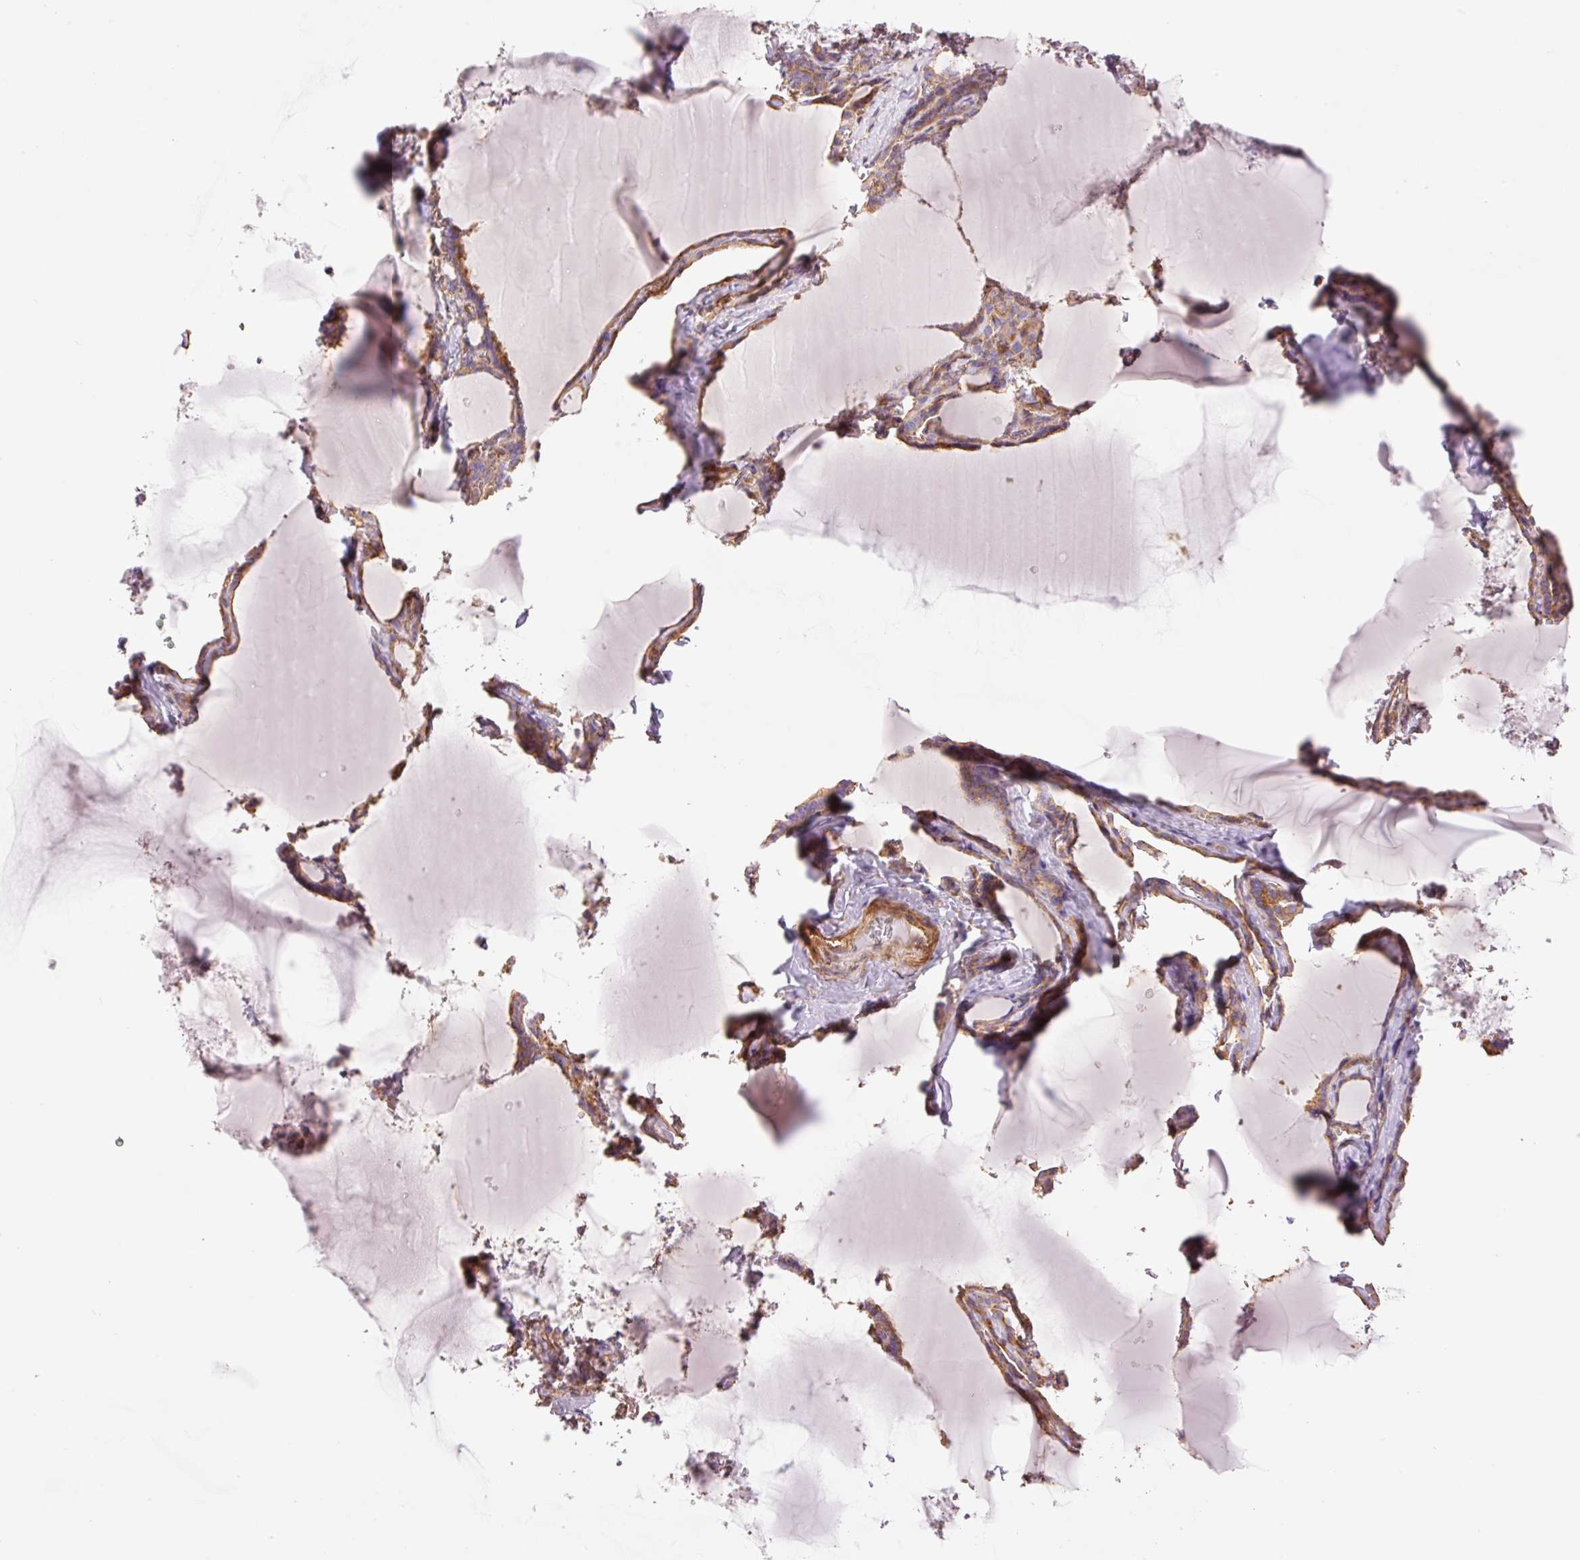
{"staining": {"intensity": "moderate", "quantity": ">75%", "location": "cytoplasmic/membranous"}, "tissue": "thyroid gland", "cell_type": "Glandular cells", "image_type": "normal", "snomed": [{"axis": "morphology", "description": "Normal tissue, NOS"}, {"axis": "topography", "description": "Thyroid gland"}], "caption": "Immunohistochemistry (IHC) of unremarkable human thyroid gland displays medium levels of moderate cytoplasmic/membranous expression in about >75% of glandular cells. (Stains: DAB (3,3'-diaminobenzidine) in brown, nuclei in blue, Microscopy: brightfield microscopy at high magnification).", "gene": "PPP1R1B", "patient": {"sex": "female", "age": 49}}